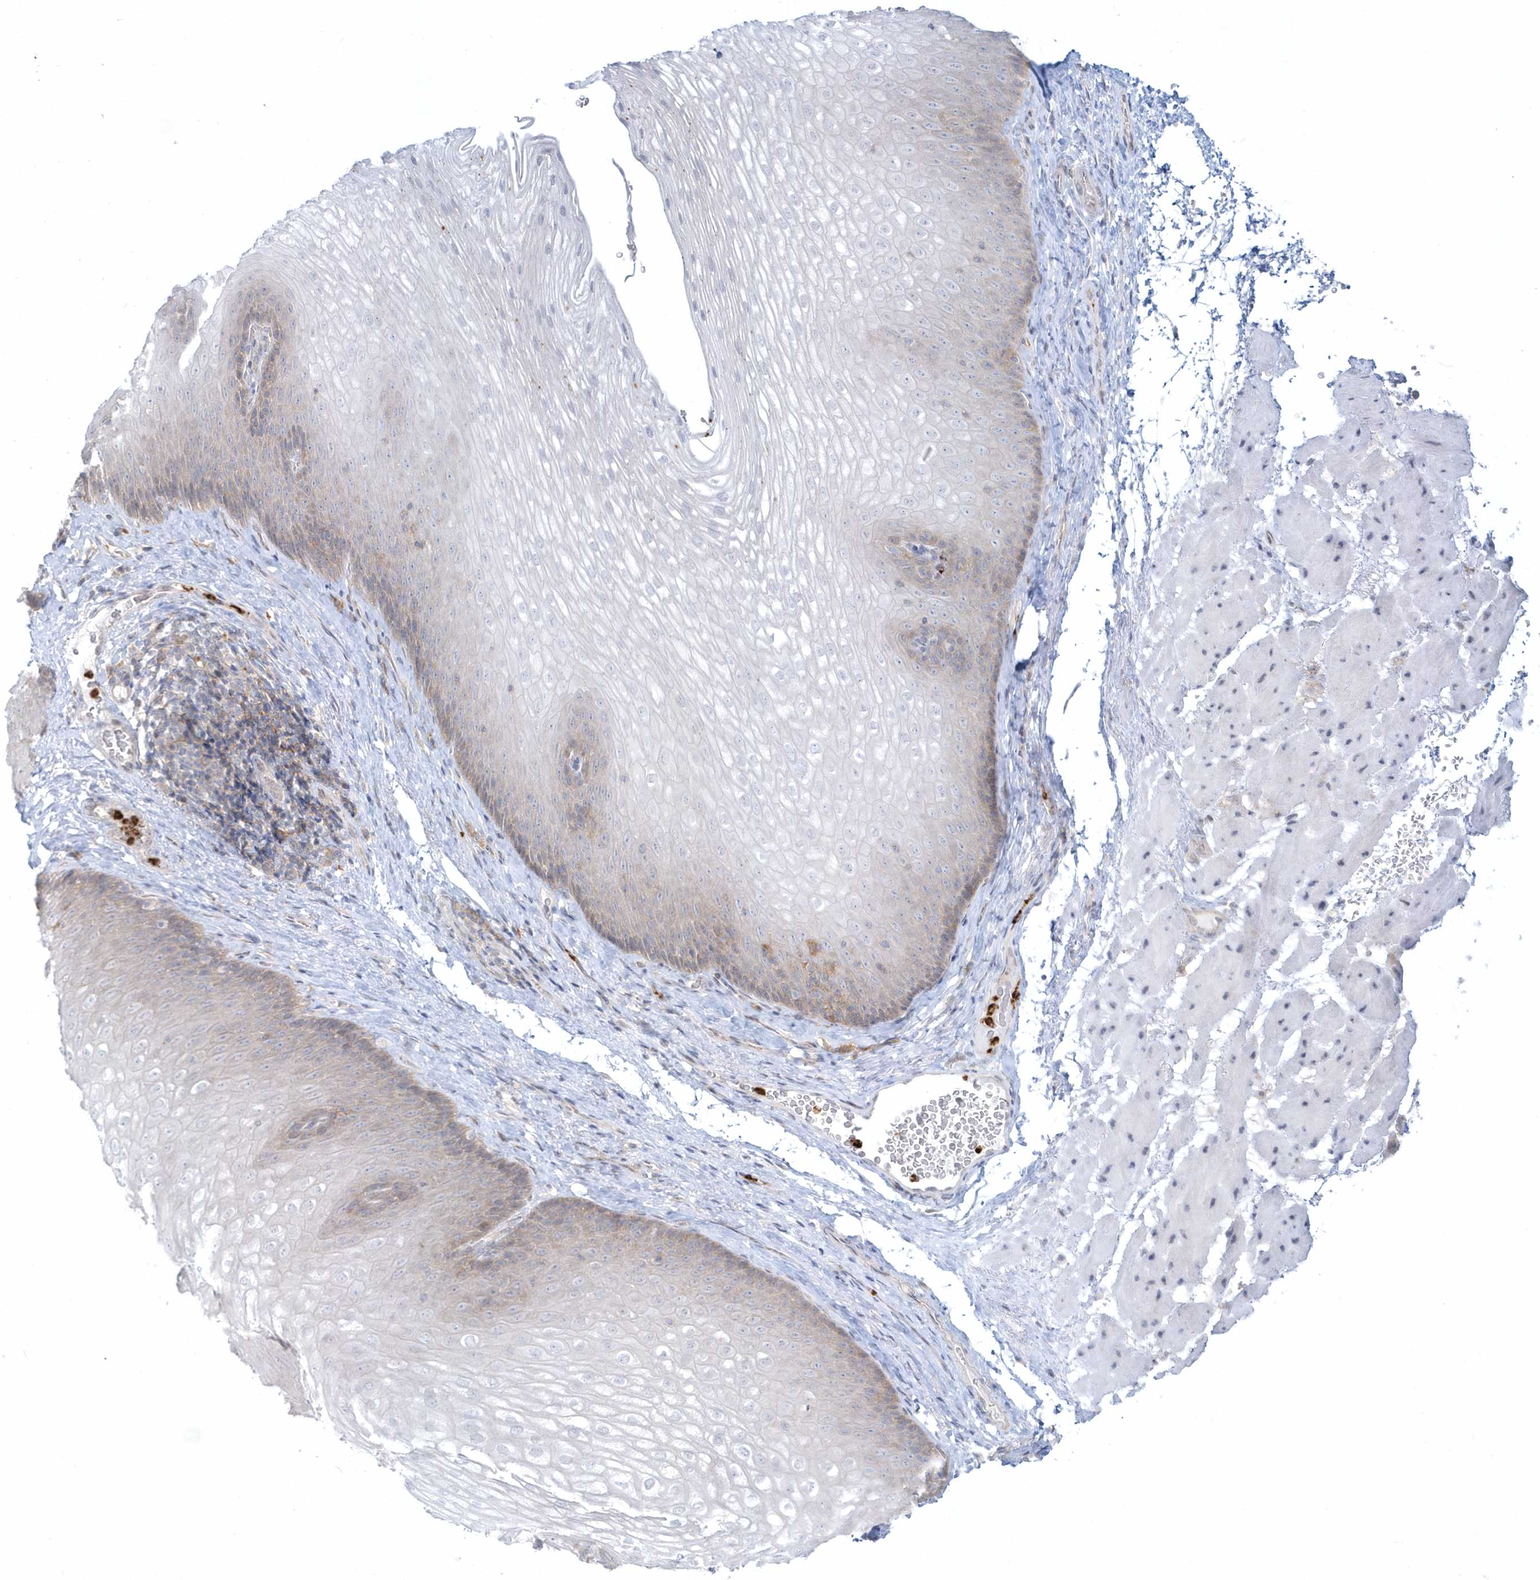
{"staining": {"intensity": "weak", "quantity": "<25%", "location": "cytoplasmic/membranous"}, "tissue": "esophagus", "cell_type": "Squamous epithelial cells", "image_type": "normal", "snomed": [{"axis": "morphology", "description": "Normal tissue, NOS"}, {"axis": "topography", "description": "Esophagus"}], "caption": "Protein analysis of unremarkable esophagus exhibits no significant expression in squamous epithelial cells. (DAB immunohistochemistry, high magnification).", "gene": "RNF7", "patient": {"sex": "female", "age": 66}}